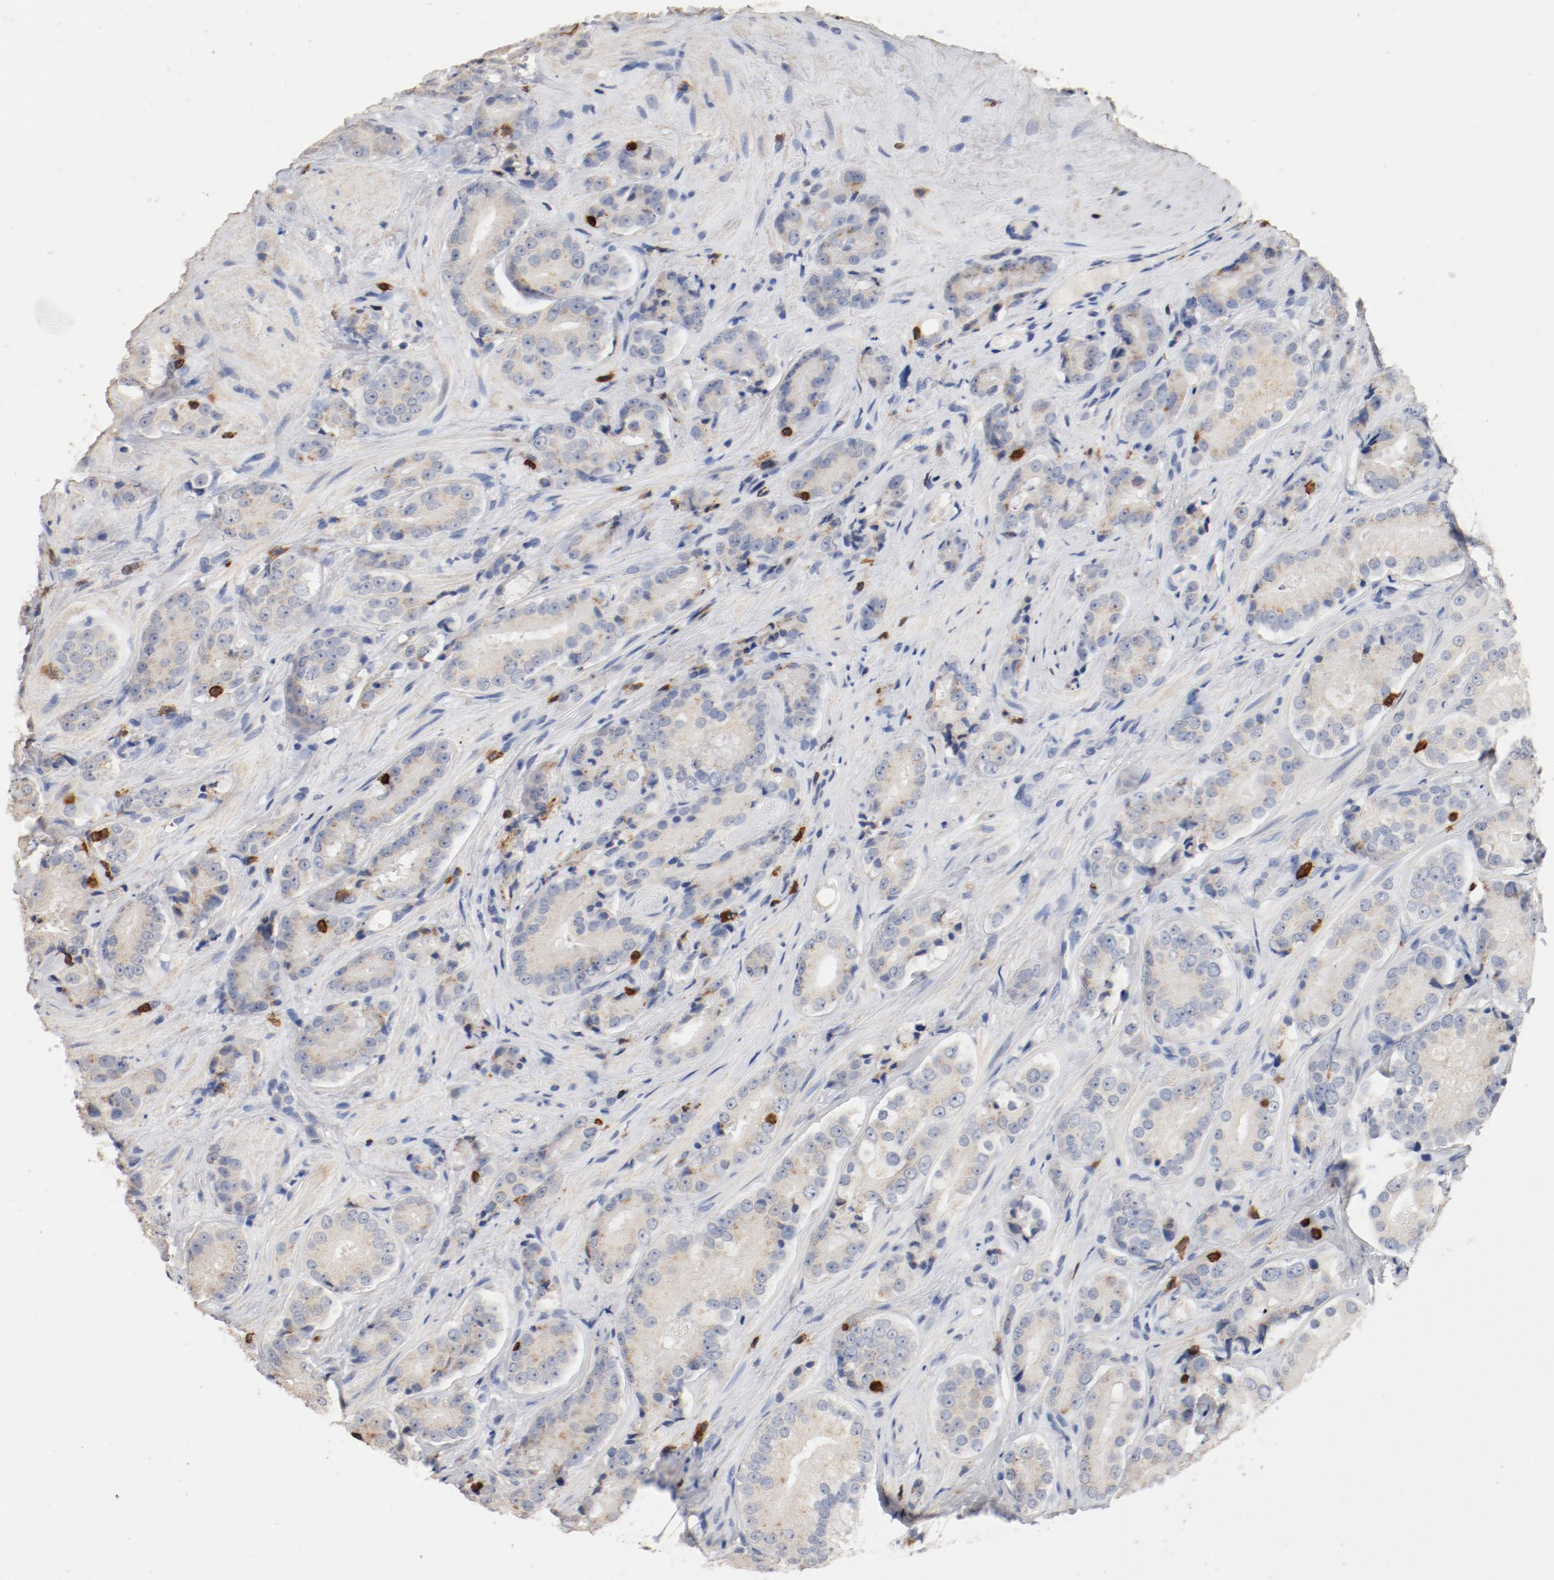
{"staining": {"intensity": "weak", "quantity": ">75%", "location": "cytoplasmic/membranous"}, "tissue": "prostate cancer", "cell_type": "Tumor cells", "image_type": "cancer", "snomed": [{"axis": "morphology", "description": "Adenocarcinoma, High grade"}, {"axis": "topography", "description": "Prostate"}], "caption": "IHC staining of high-grade adenocarcinoma (prostate), which shows low levels of weak cytoplasmic/membranous staining in approximately >75% of tumor cells indicating weak cytoplasmic/membranous protein staining. The staining was performed using DAB (3,3'-diaminobenzidine) (brown) for protein detection and nuclei were counterstained in hematoxylin (blue).", "gene": "CD247", "patient": {"sex": "male", "age": 70}}